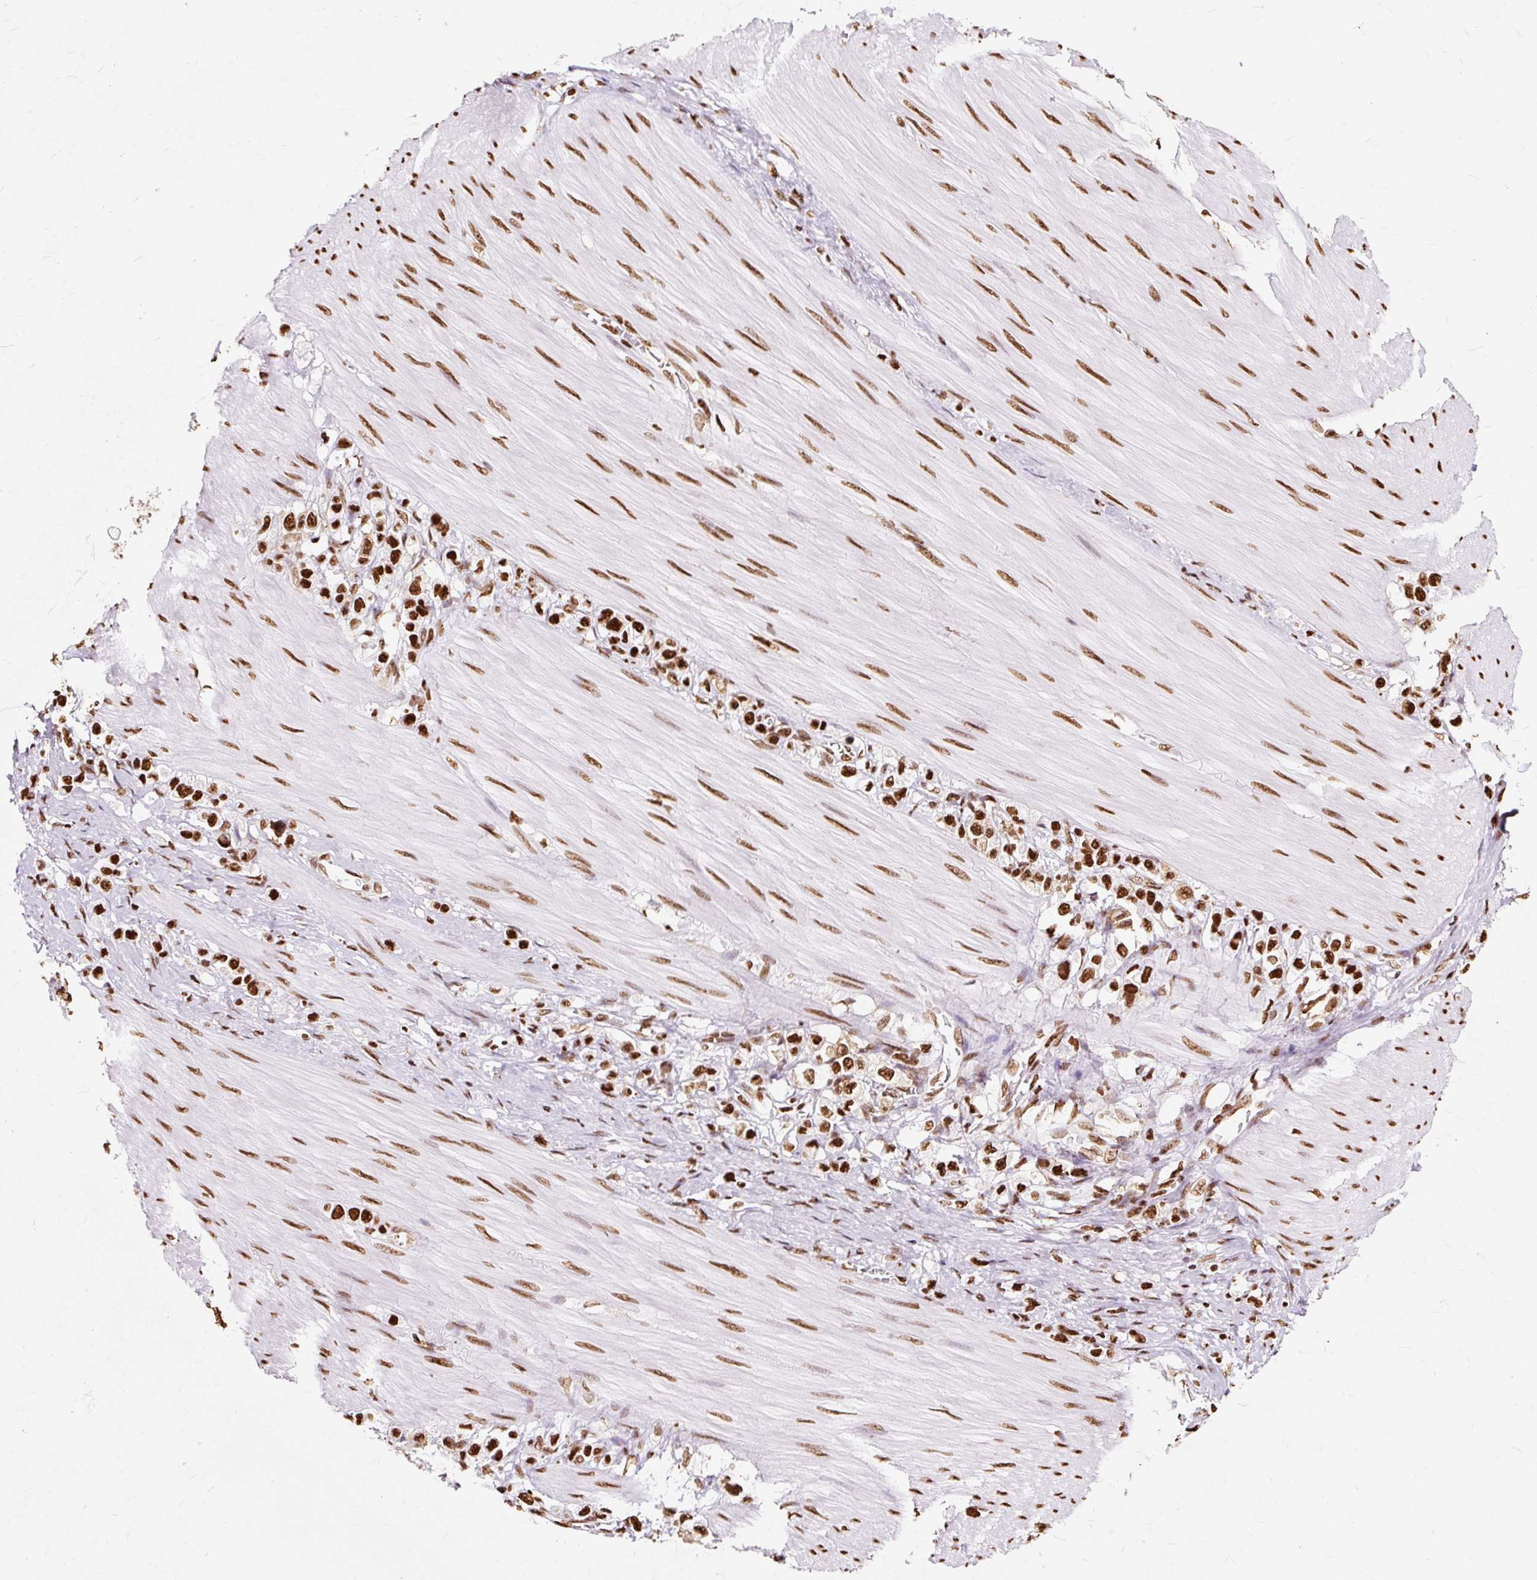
{"staining": {"intensity": "strong", "quantity": ">75%", "location": "nuclear"}, "tissue": "stomach cancer", "cell_type": "Tumor cells", "image_type": "cancer", "snomed": [{"axis": "morphology", "description": "Adenocarcinoma, NOS"}, {"axis": "topography", "description": "Stomach"}], "caption": "Immunohistochemical staining of adenocarcinoma (stomach) shows high levels of strong nuclear protein positivity in about >75% of tumor cells. (DAB (3,3'-diaminobenzidine) IHC, brown staining for protein, blue staining for nuclei).", "gene": "XRCC6", "patient": {"sex": "female", "age": 65}}